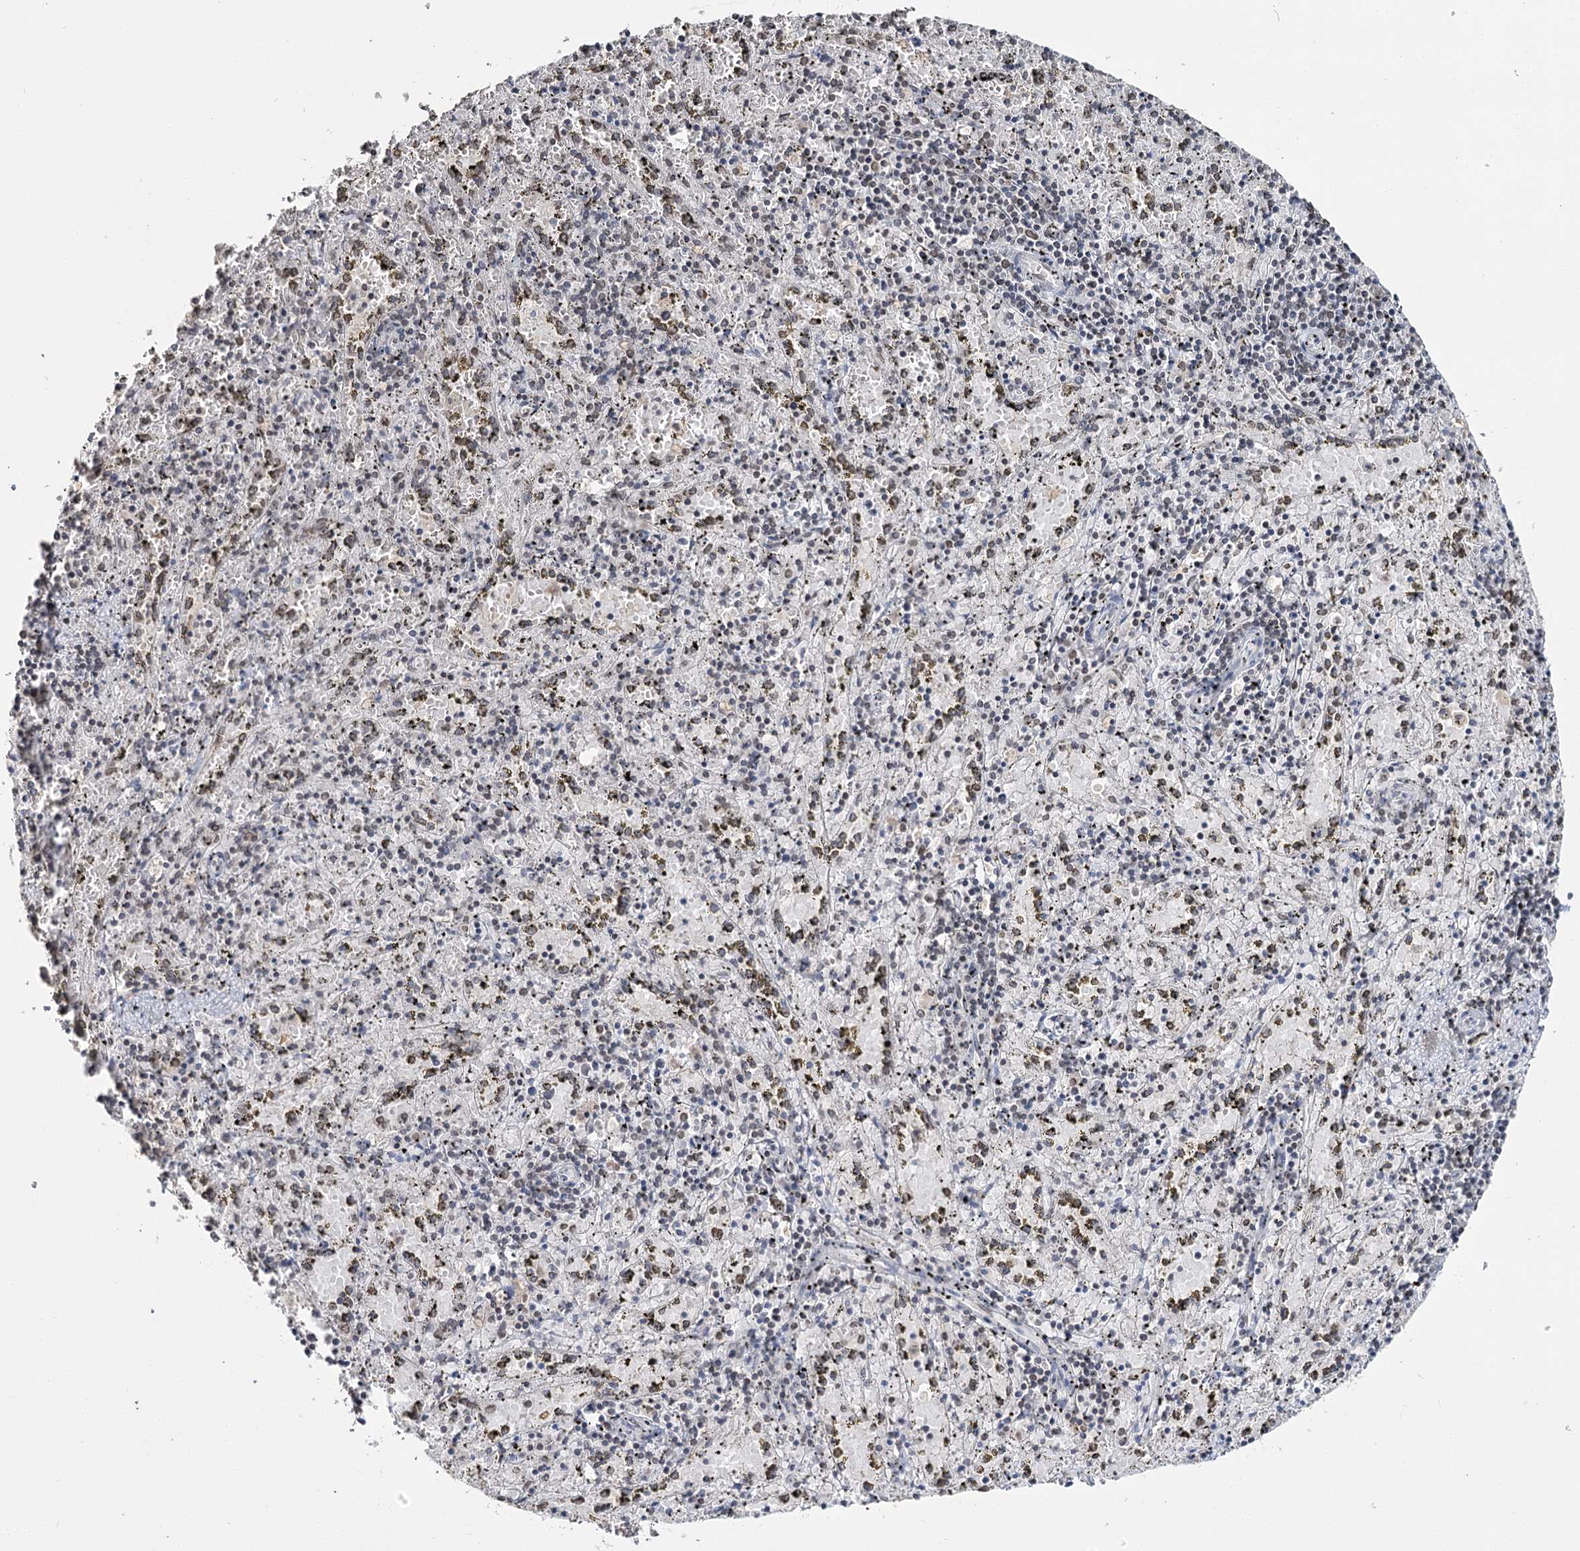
{"staining": {"intensity": "weak", "quantity": "25%-75%", "location": "nuclear"}, "tissue": "spleen", "cell_type": "Cells in red pulp", "image_type": "normal", "snomed": [{"axis": "morphology", "description": "Normal tissue, NOS"}, {"axis": "topography", "description": "Spleen"}], "caption": "The photomicrograph shows immunohistochemical staining of normal spleen. There is weak nuclear expression is seen in approximately 25%-75% of cells in red pulp.", "gene": "KIAA0930", "patient": {"sex": "male", "age": 11}}